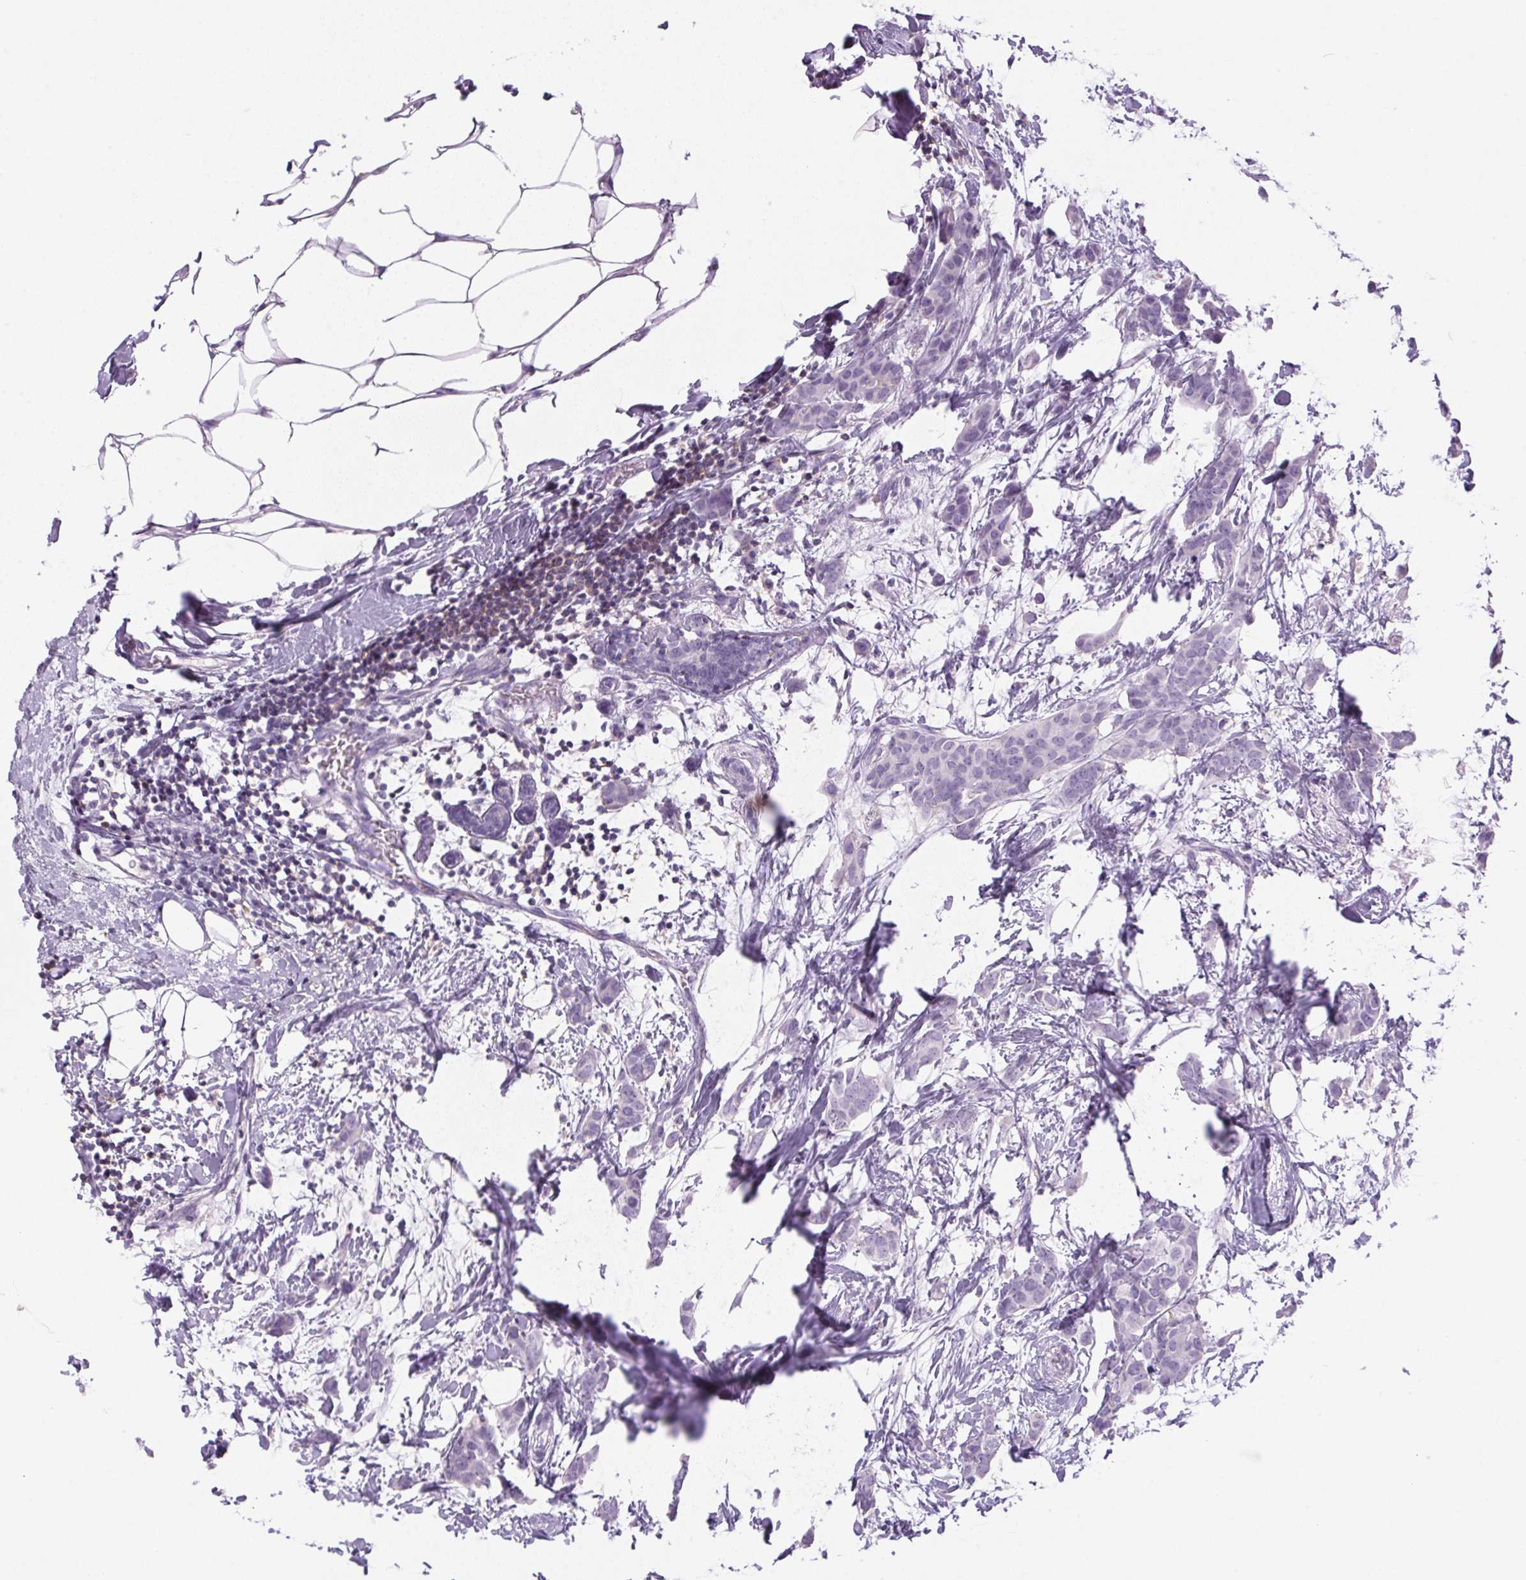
{"staining": {"intensity": "negative", "quantity": "none", "location": "none"}, "tissue": "breast cancer", "cell_type": "Tumor cells", "image_type": "cancer", "snomed": [{"axis": "morphology", "description": "Duct carcinoma"}, {"axis": "topography", "description": "Breast"}], "caption": "A high-resolution photomicrograph shows immunohistochemistry staining of breast cancer (infiltrating ductal carcinoma), which exhibits no significant staining in tumor cells. (DAB immunohistochemistry (IHC) with hematoxylin counter stain).", "gene": "S100A2", "patient": {"sex": "female", "age": 62}}